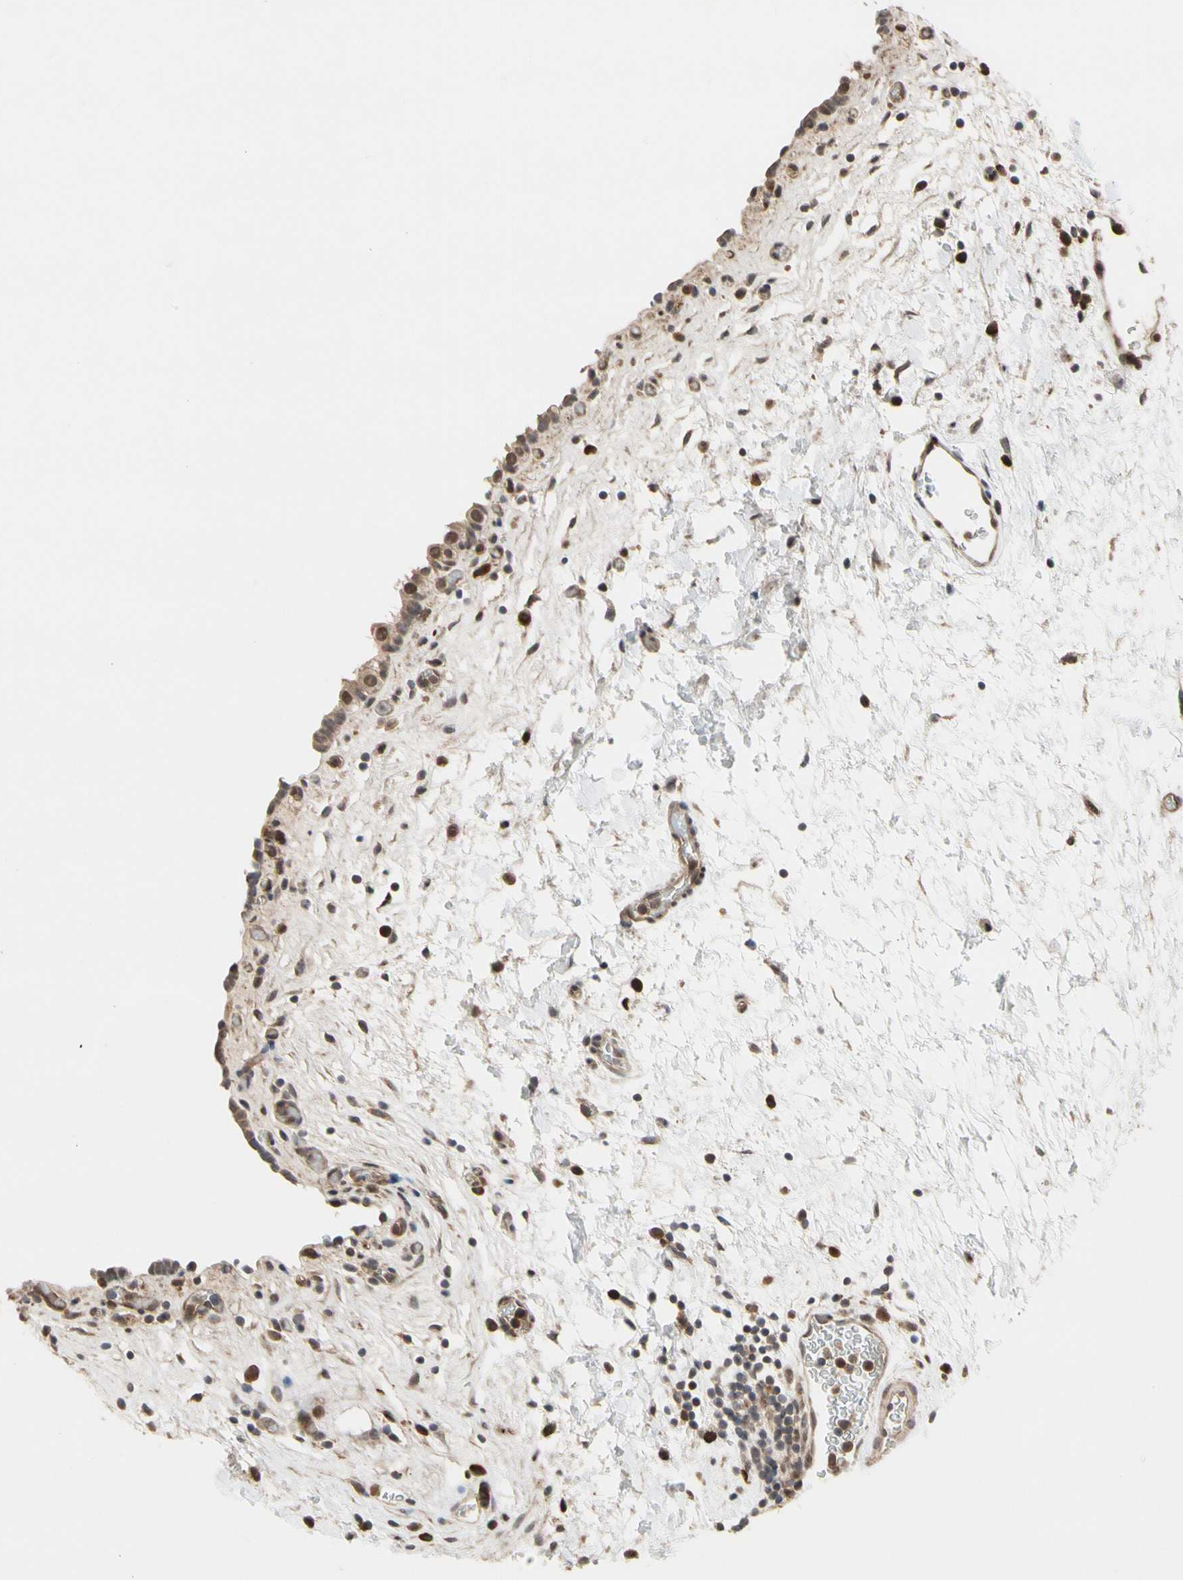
{"staining": {"intensity": "moderate", "quantity": ">75%", "location": "cytoplasmic/membranous,nuclear"}, "tissue": "urinary bladder", "cell_type": "Urothelial cells", "image_type": "normal", "snomed": [{"axis": "morphology", "description": "Normal tissue, NOS"}, {"axis": "topography", "description": "Urinary bladder"}], "caption": "Protein staining exhibits moderate cytoplasmic/membranous,nuclear expression in about >75% of urothelial cells in benign urinary bladder.", "gene": "CYTIP", "patient": {"sex": "female", "age": 64}}